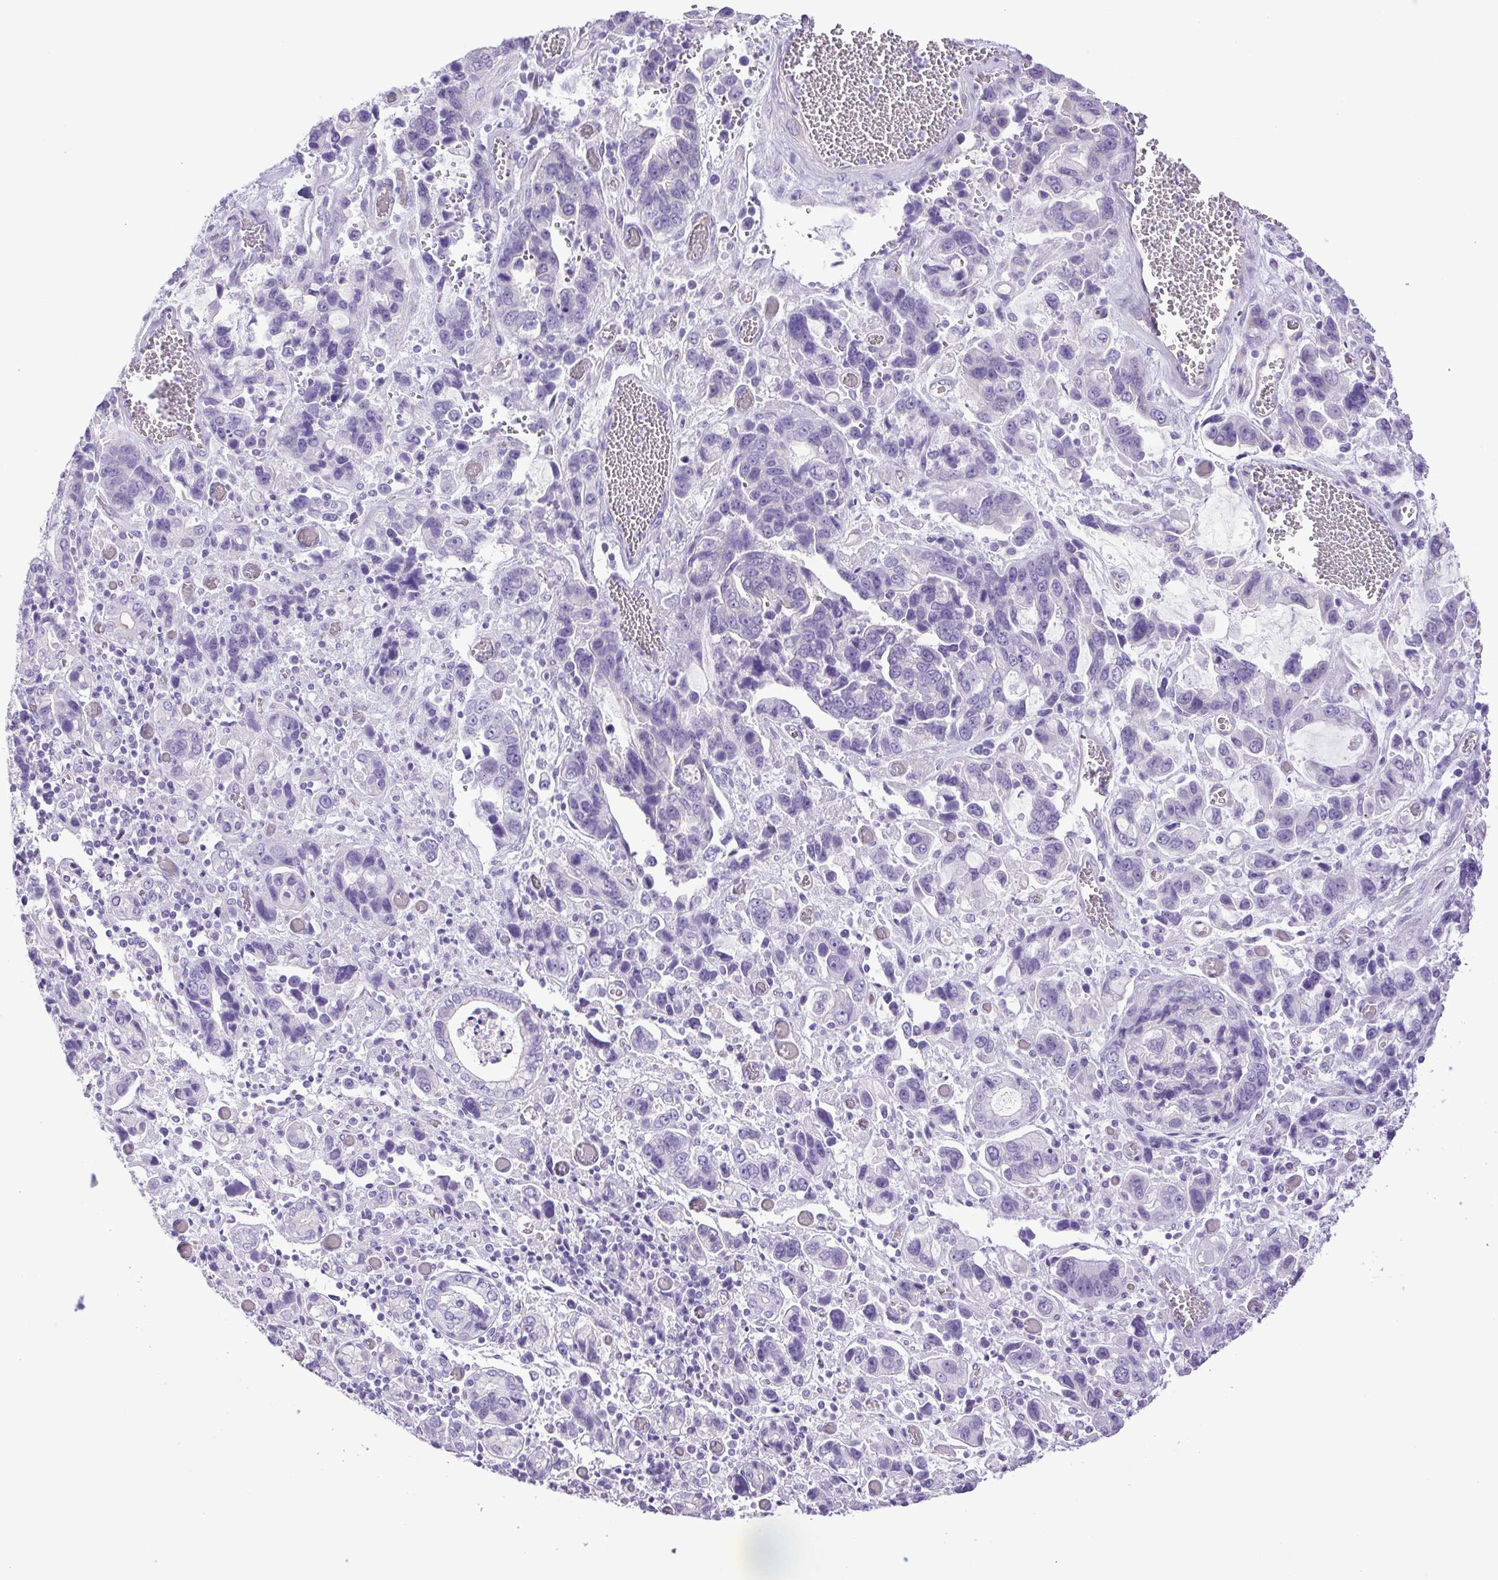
{"staining": {"intensity": "negative", "quantity": "none", "location": "none"}, "tissue": "stomach cancer", "cell_type": "Tumor cells", "image_type": "cancer", "snomed": [{"axis": "morphology", "description": "Adenocarcinoma, NOS"}, {"axis": "topography", "description": "Stomach, upper"}], "caption": "A photomicrograph of stomach cancer (adenocarcinoma) stained for a protein shows no brown staining in tumor cells.", "gene": "CDSN", "patient": {"sex": "female", "age": 81}}